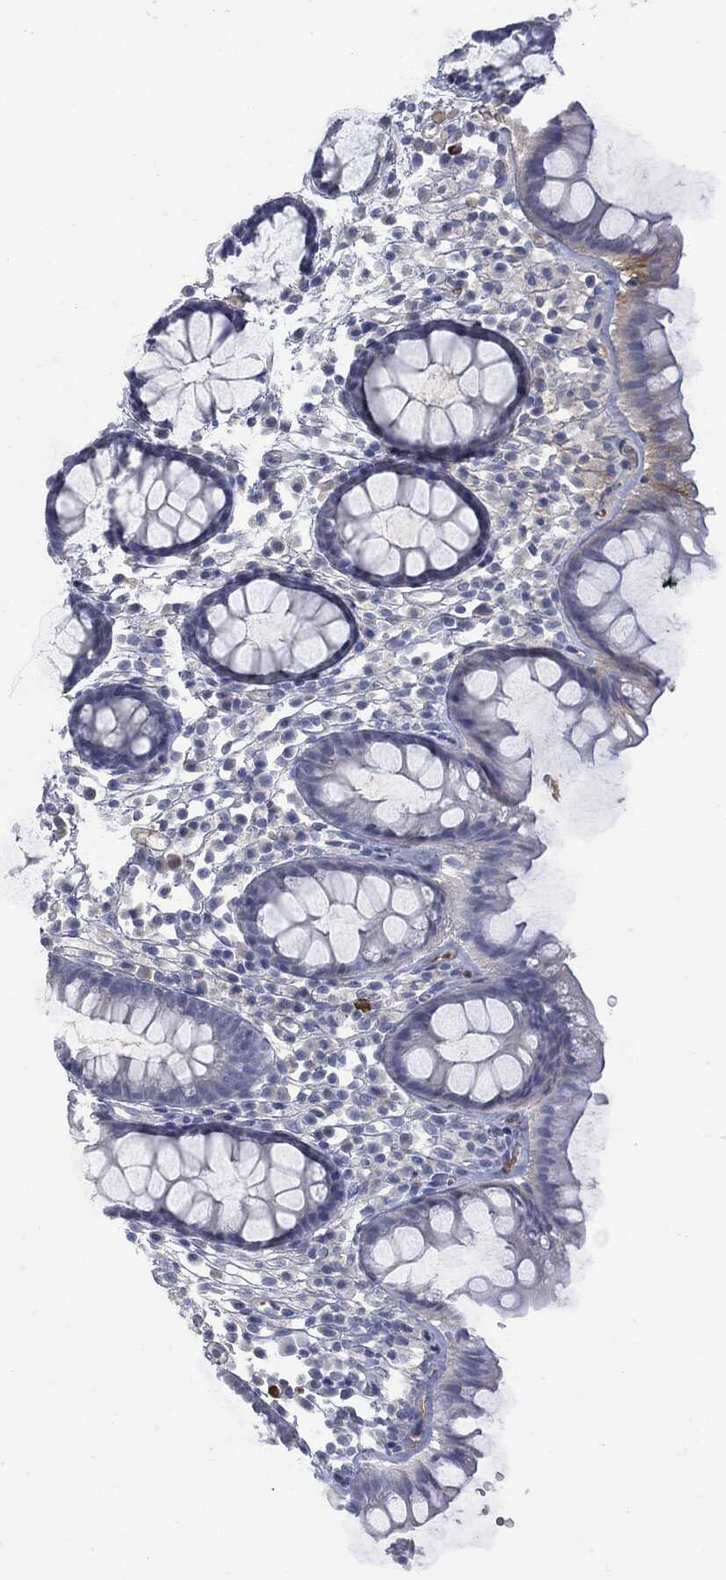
{"staining": {"intensity": "negative", "quantity": "none", "location": "none"}, "tissue": "colon", "cell_type": "Endothelial cells", "image_type": "normal", "snomed": [{"axis": "morphology", "description": "Normal tissue, NOS"}, {"axis": "topography", "description": "Colon"}], "caption": "Histopathology image shows no protein staining in endothelial cells of benign colon. The staining was performed using DAB (3,3'-diaminobenzidine) to visualize the protein expression in brown, while the nuclei were stained in blue with hematoxylin (Magnification: 20x).", "gene": "BTK", "patient": {"sex": "male", "age": 76}}